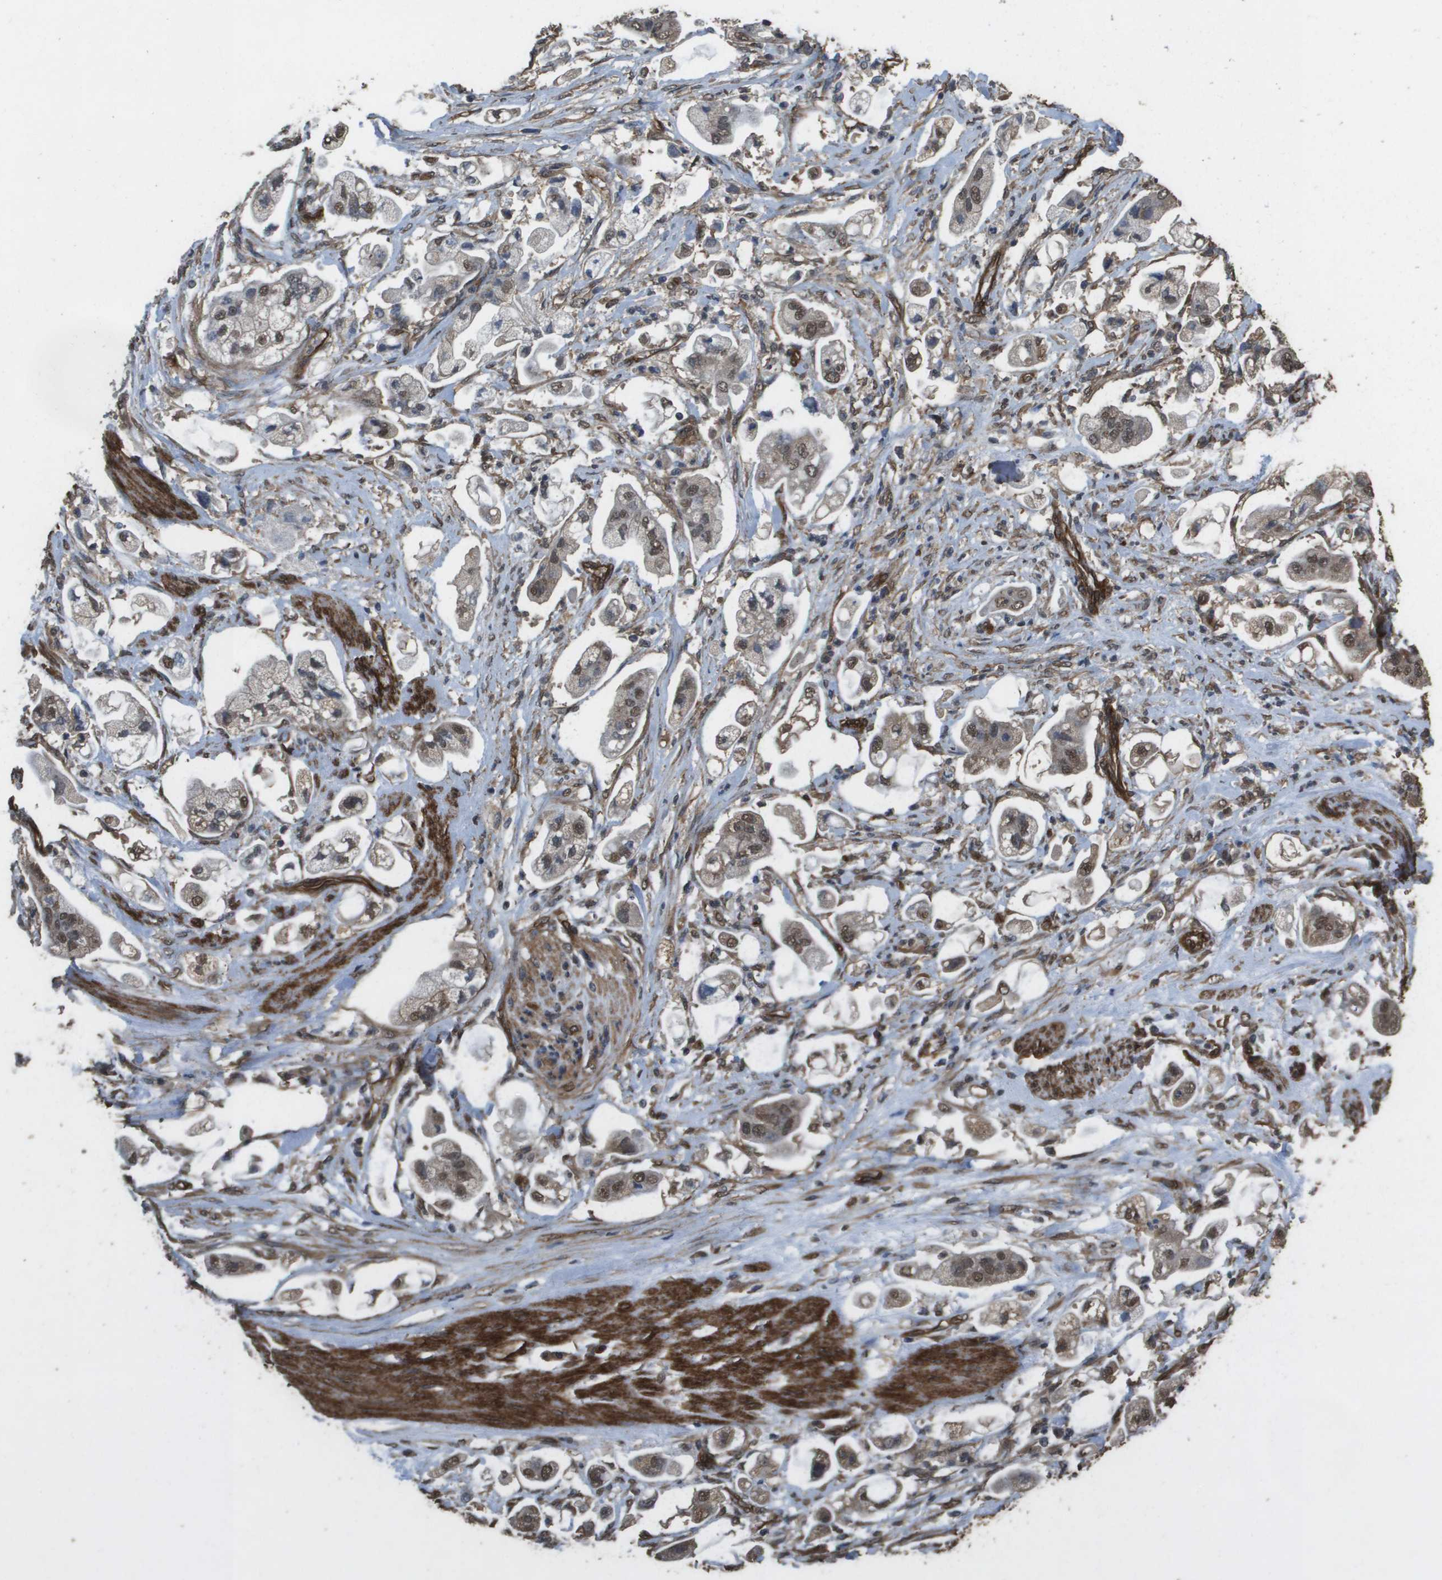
{"staining": {"intensity": "moderate", "quantity": ">75%", "location": "cytoplasmic/membranous,nuclear"}, "tissue": "stomach cancer", "cell_type": "Tumor cells", "image_type": "cancer", "snomed": [{"axis": "morphology", "description": "Adenocarcinoma, NOS"}, {"axis": "topography", "description": "Stomach"}], "caption": "Human adenocarcinoma (stomach) stained with a protein marker exhibits moderate staining in tumor cells.", "gene": "AAMP", "patient": {"sex": "male", "age": 62}}